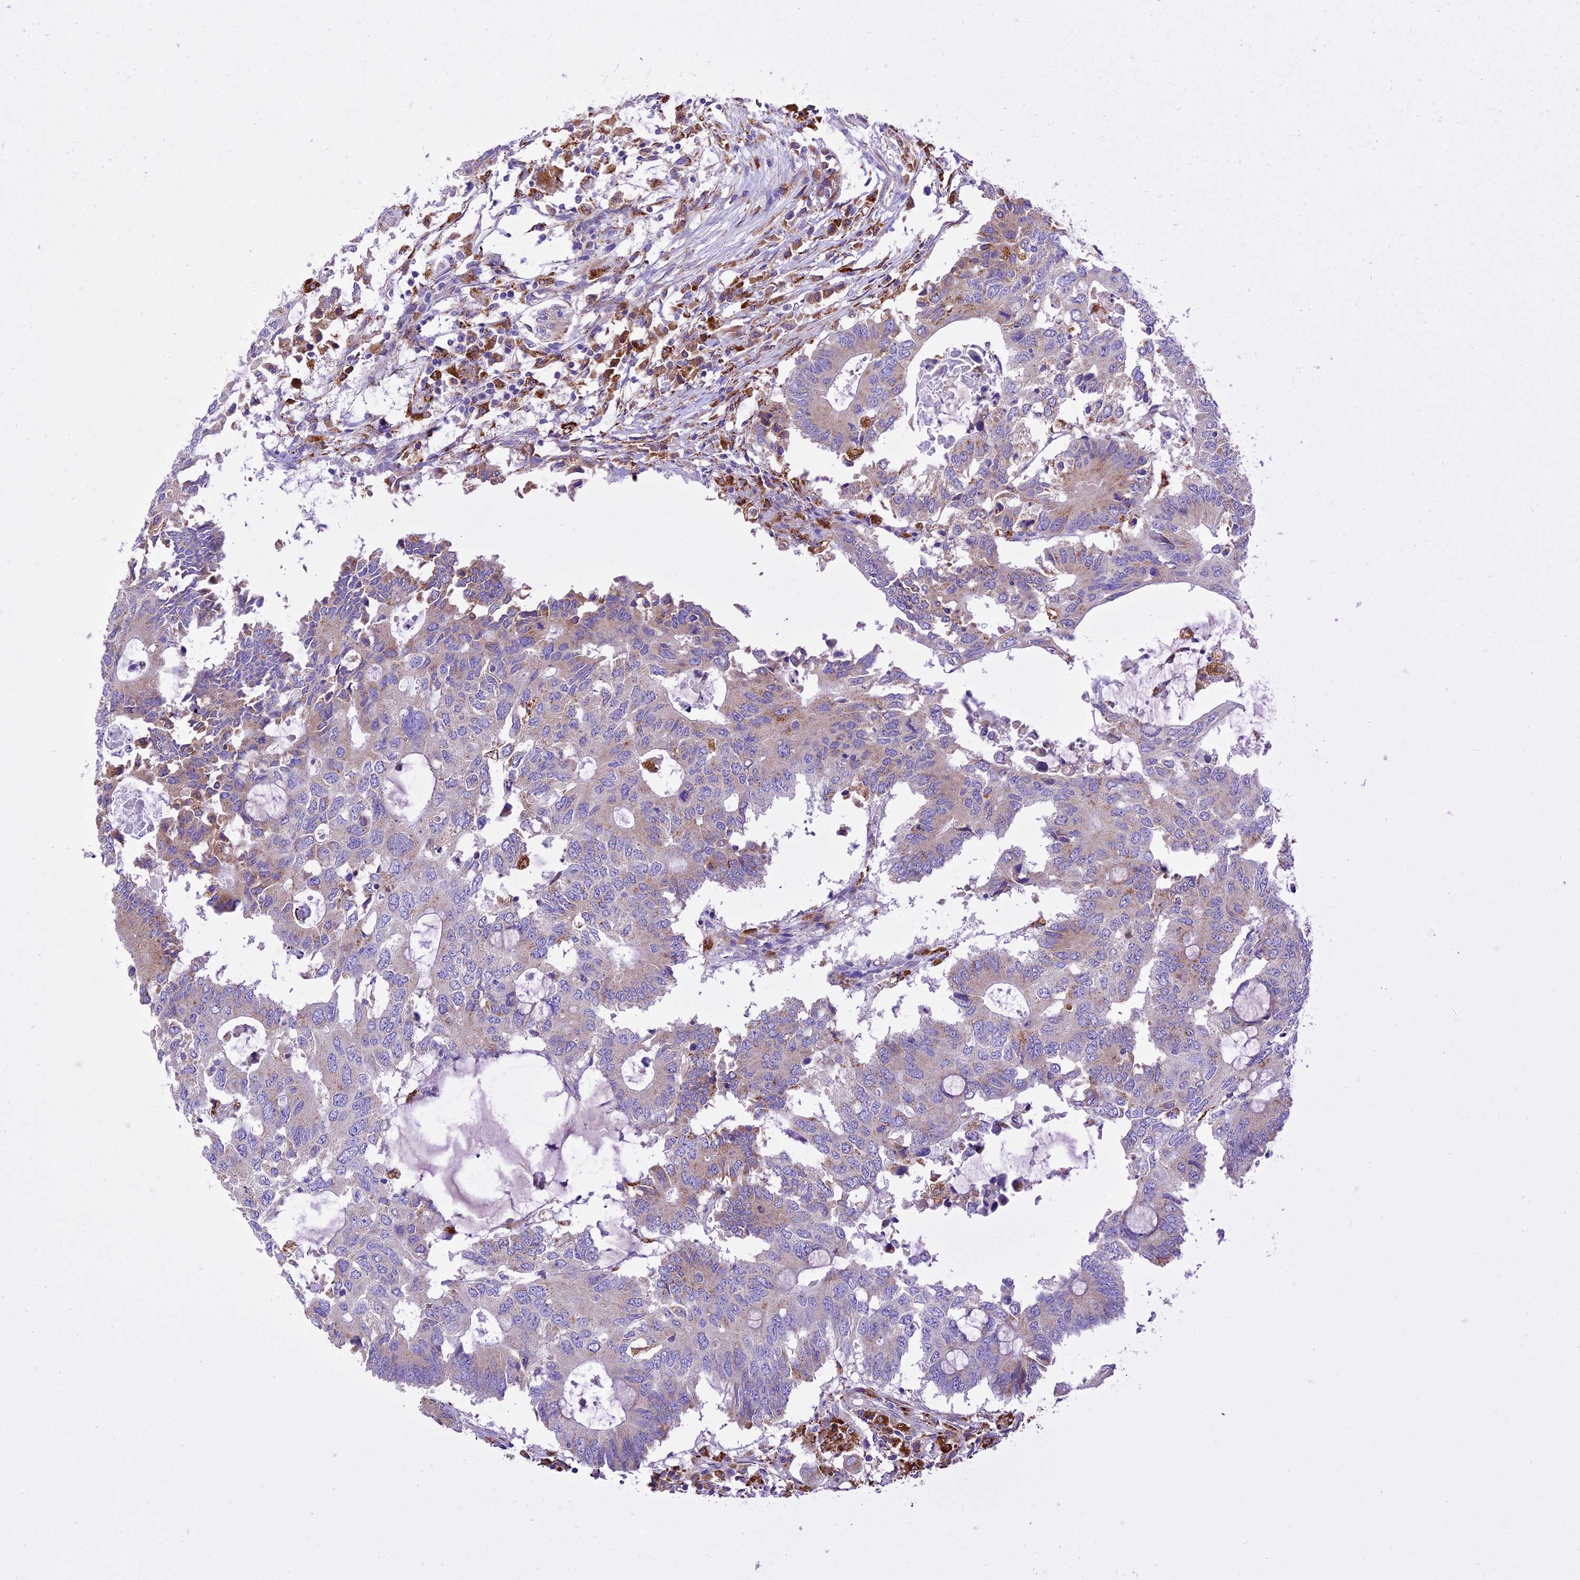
{"staining": {"intensity": "weak", "quantity": "<25%", "location": "cytoplasmic/membranous"}, "tissue": "colorectal cancer", "cell_type": "Tumor cells", "image_type": "cancer", "snomed": [{"axis": "morphology", "description": "Adenocarcinoma, NOS"}, {"axis": "topography", "description": "Colon"}], "caption": "A micrograph of colorectal adenocarcinoma stained for a protein demonstrates no brown staining in tumor cells.", "gene": "VKORC1", "patient": {"sex": "male", "age": 71}}